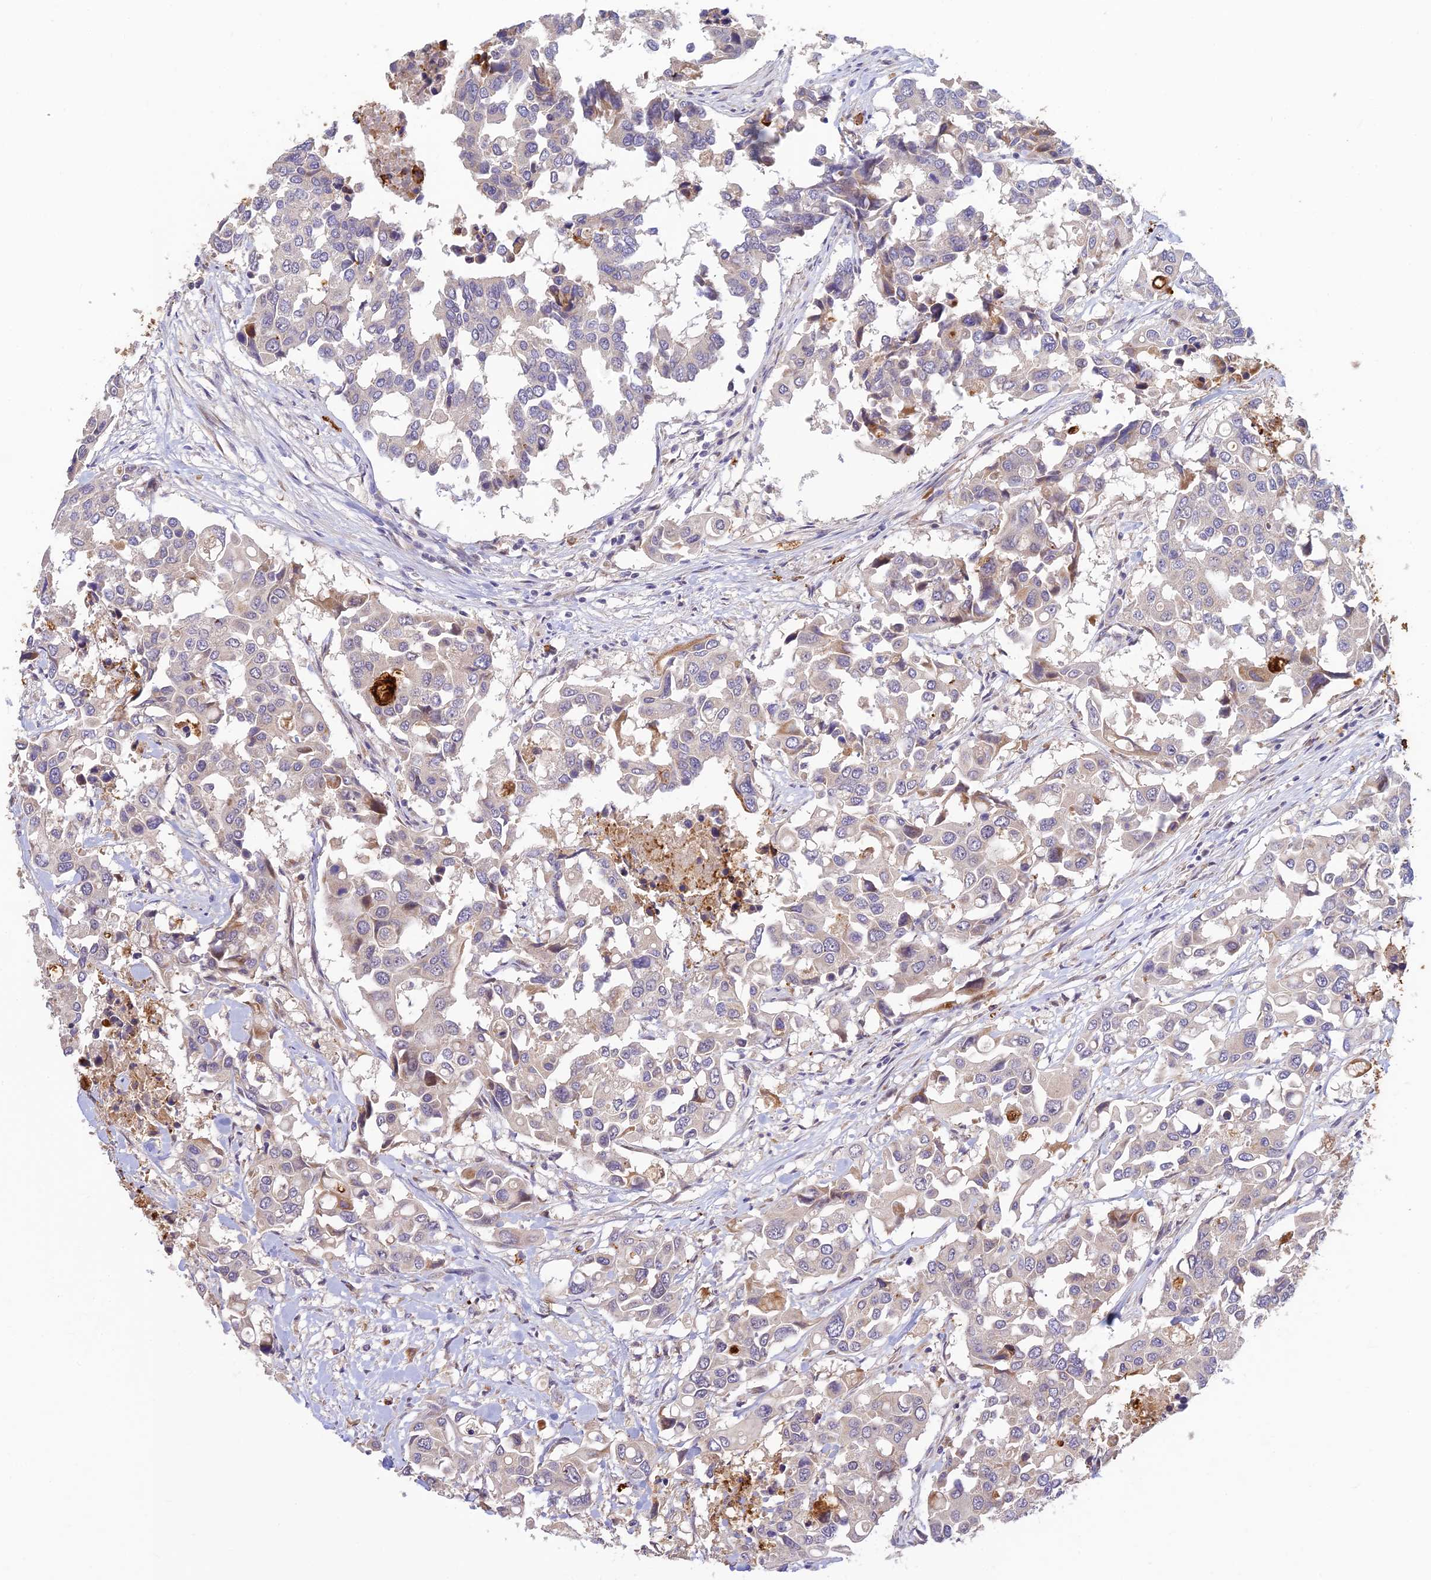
{"staining": {"intensity": "weak", "quantity": "<25%", "location": "cytoplasmic/membranous"}, "tissue": "colorectal cancer", "cell_type": "Tumor cells", "image_type": "cancer", "snomed": [{"axis": "morphology", "description": "Adenocarcinoma, NOS"}, {"axis": "topography", "description": "Colon"}], "caption": "Immunohistochemistry micrograph of human colorectal cancer (adenocarcinoma) stained for a protein (brown), which shows no positivity in tumor cells.", "gene": "ASPDH", "patient": {"sex": "male", "age": 77}}